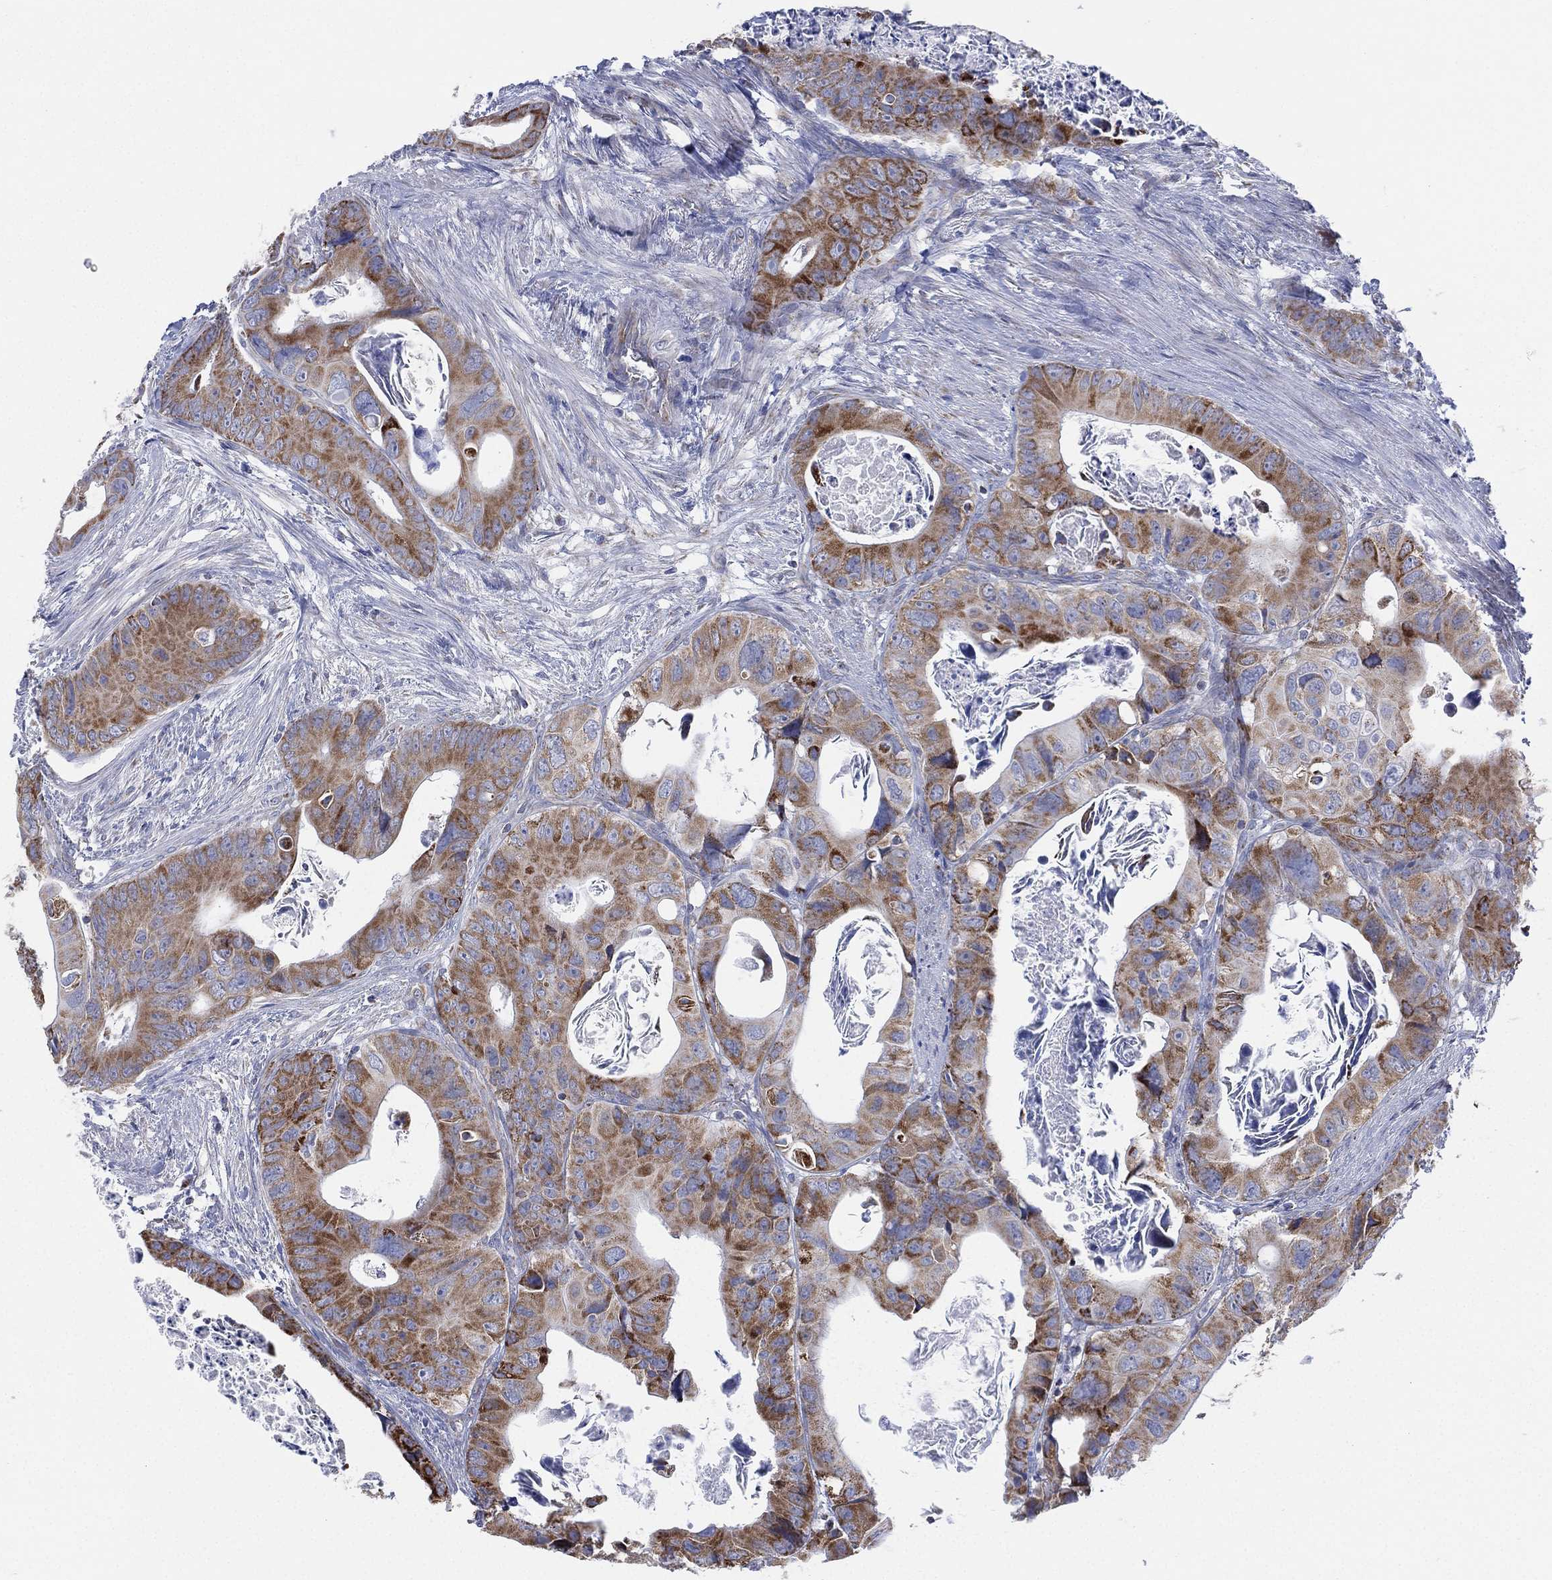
{"staining": {"intensity": "moderate", "quantity": "25%-75%", "location": "cytoplasmic/membranous"}, "tissue": "colorectal cancer", "cell_type": "Tumor cells", "image_type": "cancer", "snomed": [{"axis": "morphology", "description": "Adenocarcinoma, NOS"}, {"axis": "topography", "description": "Rectum"}], "caption": "Protein expression by IHC reveals moderate cytoplasmic/membranous expression in about 25%-75% of tumor cells in colorectal adenocarcinoma. (Stains: DAB (3,3'-diaminobenzidine) in brown, nuclei in blue, Microscopy: brightfield microscopy at high magnification).", "gene": "INA", "patient": {"sex": "male", "age": 64}}